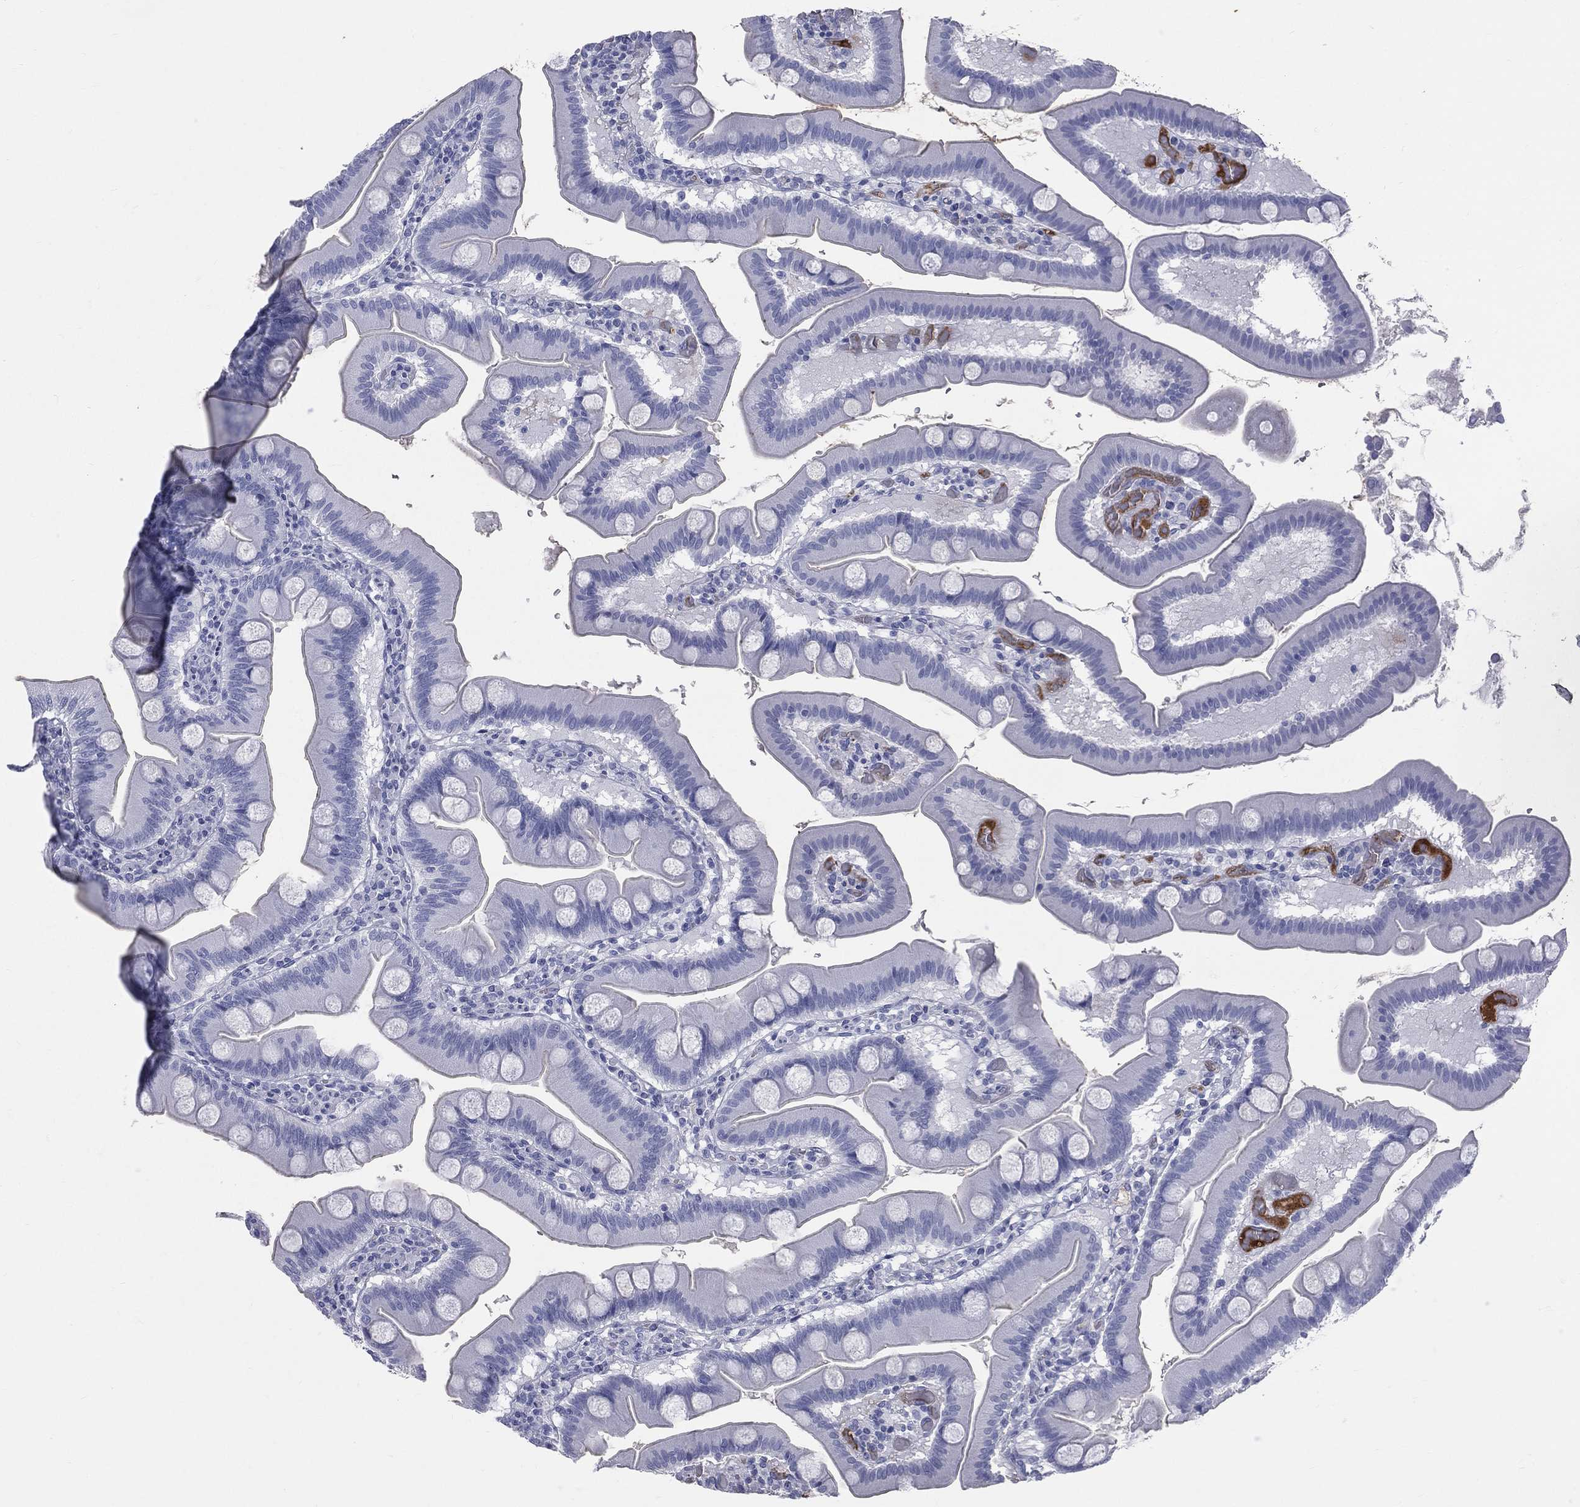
{"staining": {"intensity": "negative", "quantity": "none", "location": "none"}, "tissue": "duodenum", "cell_type": "Glandular cells", "image_type": "normal", "snomed": [{"axis": "morphology", "description": "Normal tissue, NOS"}, {"axis": "topography", "description": "Duodenum"}], "caption": "IHC of benign duodenum shows no expression in glandular cells. (Immunohistochemistry (ihc), brightfield microscopy, high magnification).", "gene": "HP", "patient": {"sex": "male", "age": 59}}